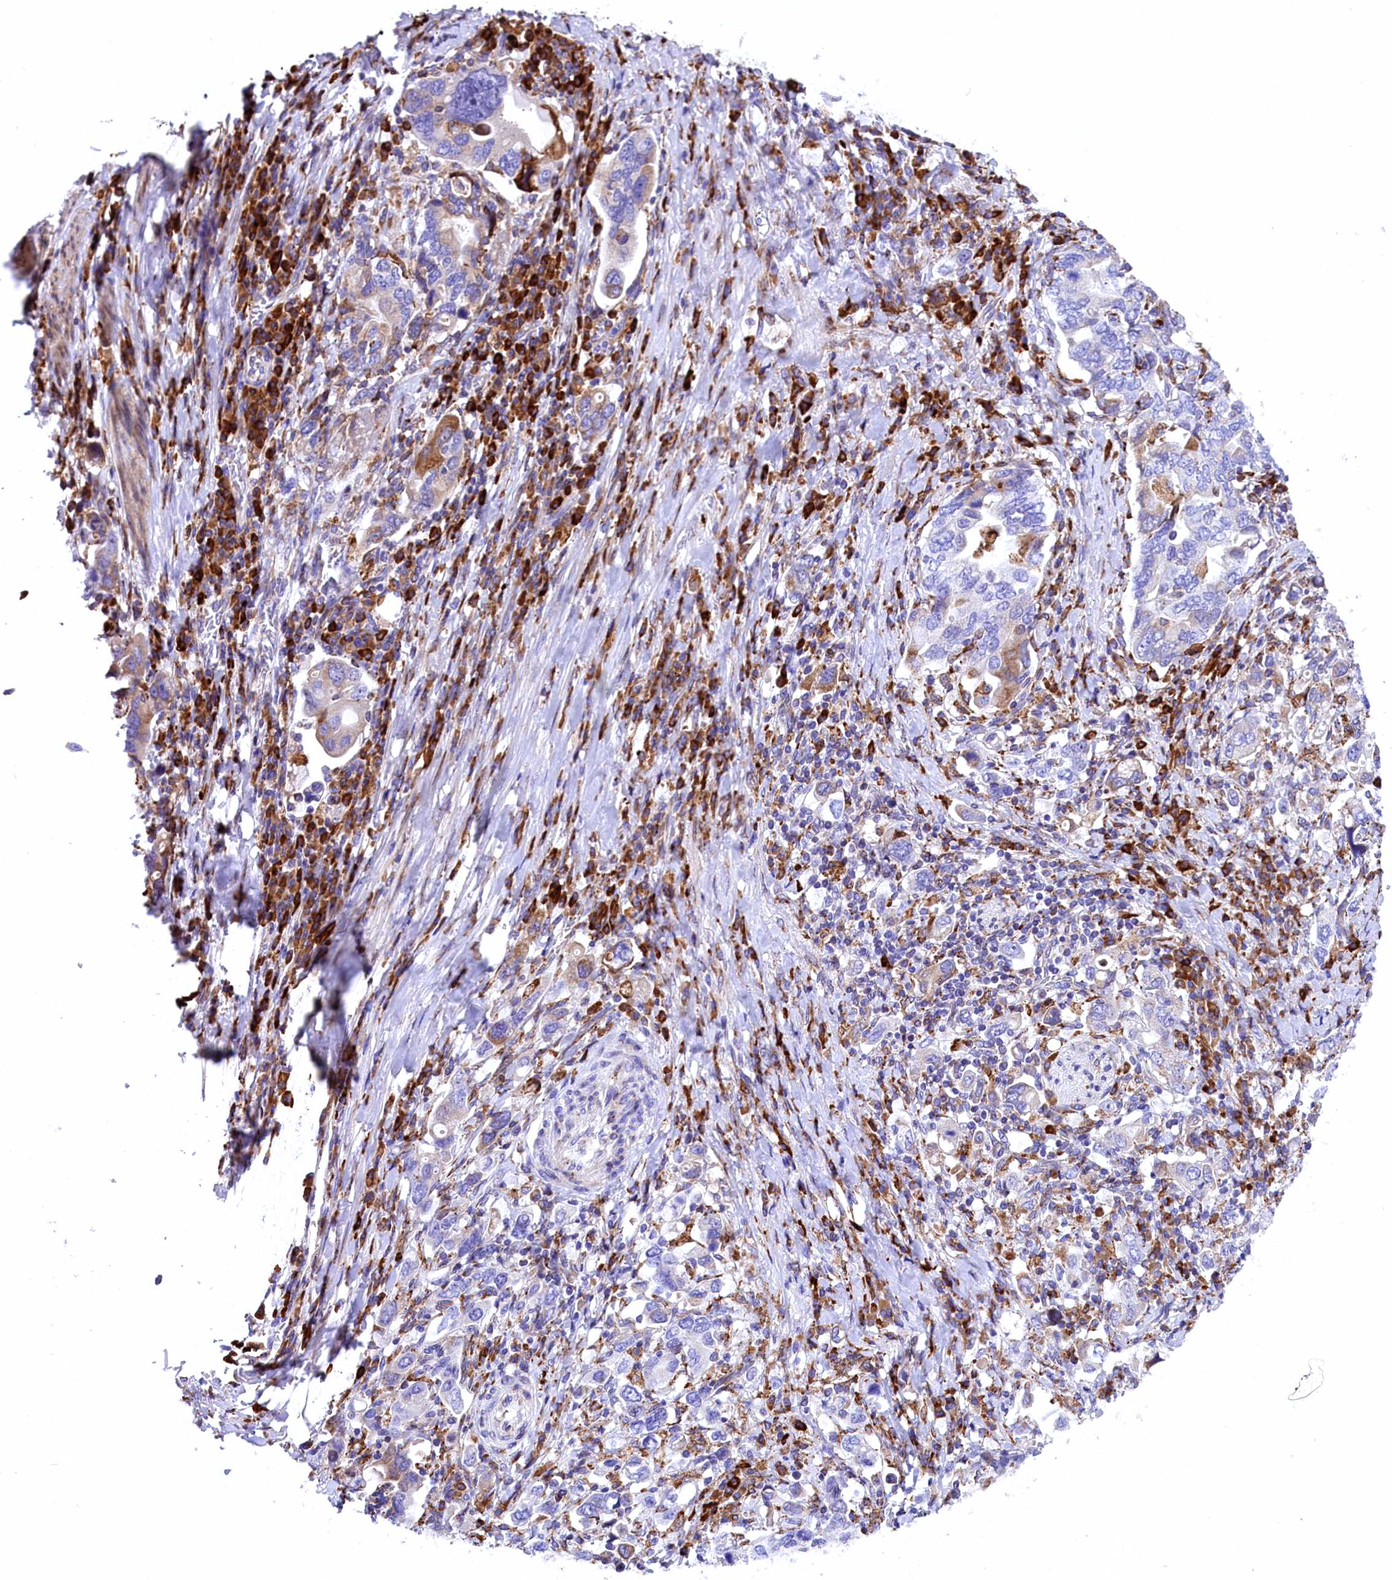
{"staining": {"intensity": "moderate", "quantity": "<25%", "location": "cytoplasmic/membranous"}, "tissue": "stomach cancer", "cell_type": "Tumor cells", "image_type": "cancer", "snomed": [{"axis": "morphology", "description": "Adenocarcinoma, NOS"}, {"axis": "topography", "description": "Stomach, upper"}, {"axis": "topography", "description": "Stomach"}], "caption": "Tumor cells show moderate cytoplasmic/membranous expression in approximately <25% of cells in adenocarcinoma (stomach).", "gene": "CMTR2", "patient": {"sex": "male", "age": 62}}